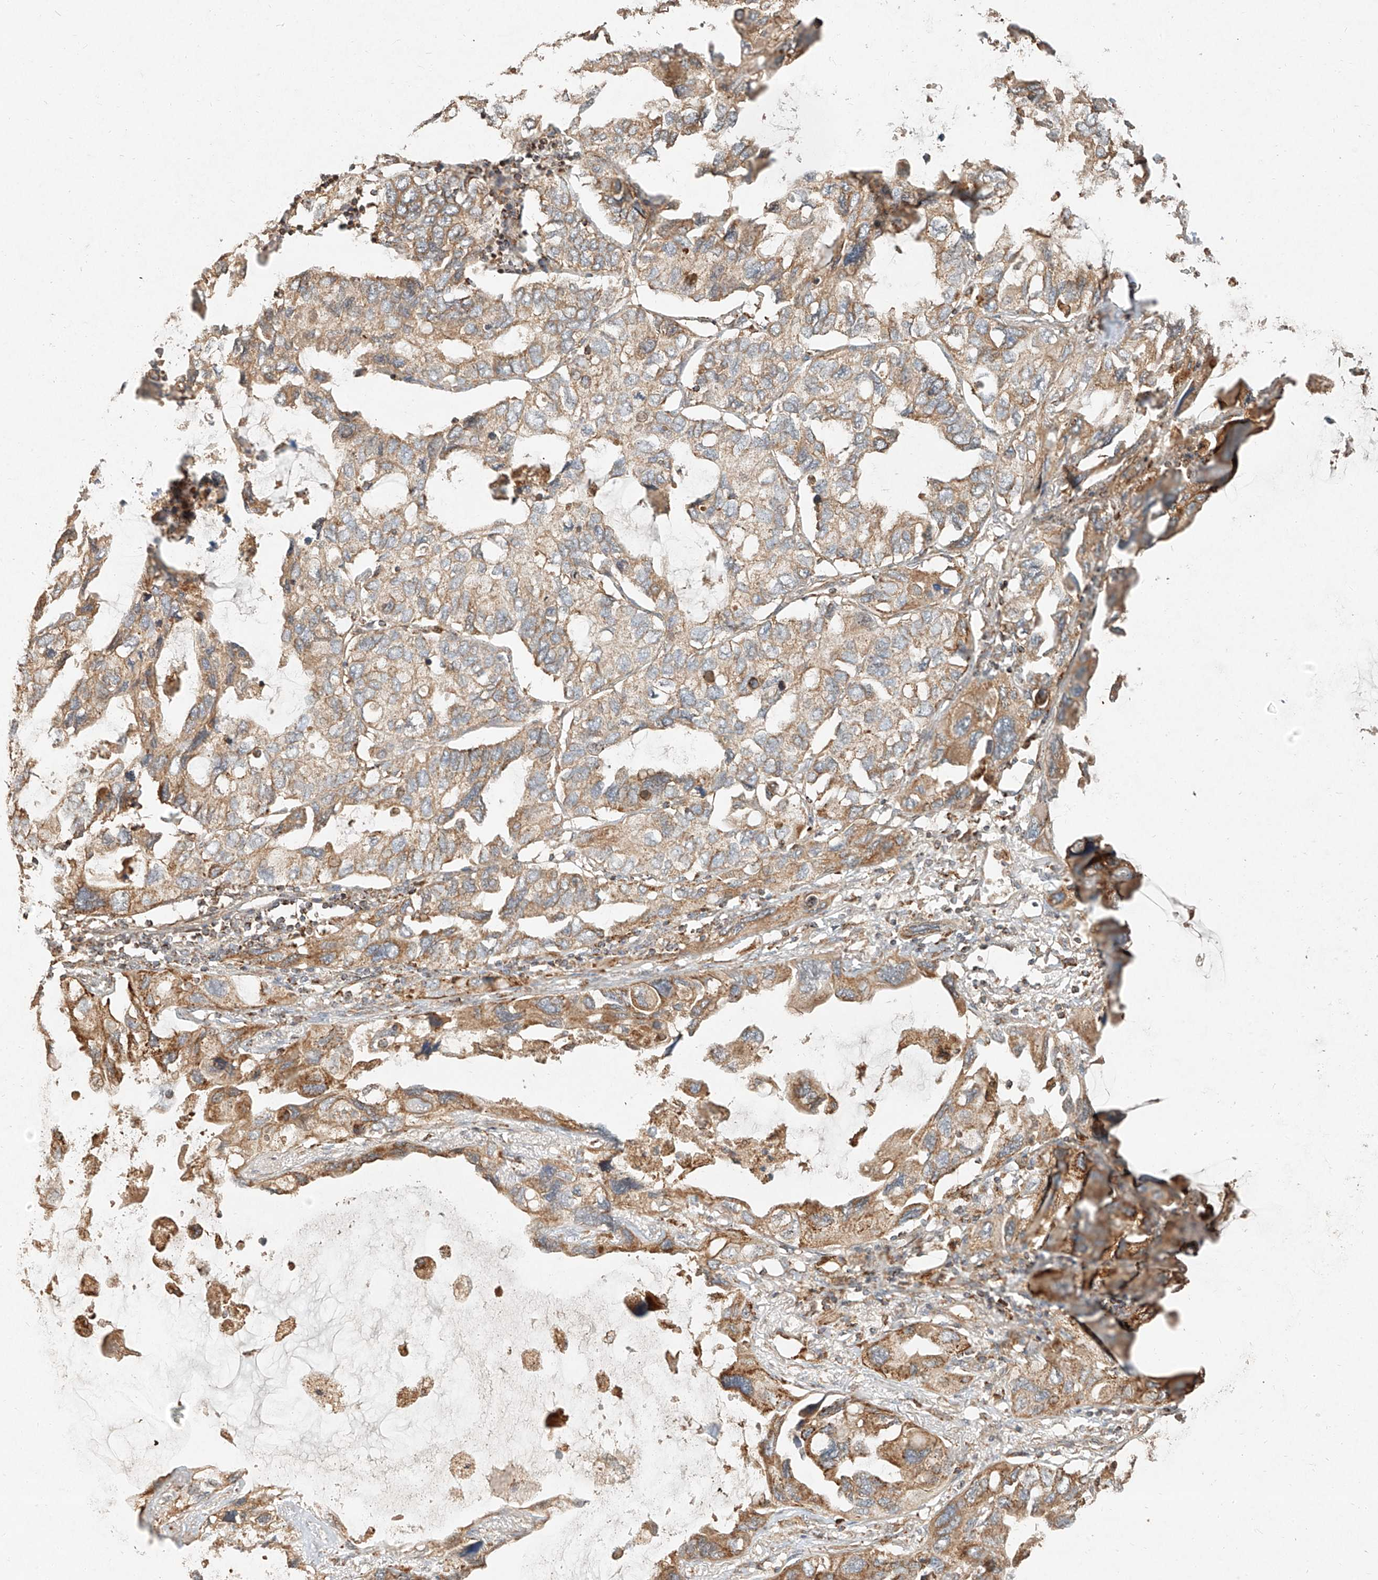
{"staining": {"intensity": "moderate", "quantity": "25%-75%", "location": "cytoplasmic/membranous"}, "tissue": "lung cancer", "cell_type": "Tumor cells", "image_type": "cancer", "snomed": [{"axis": "morphology", "description": "Squamous cell carcinoma, NOS"}, {"axis": "topography", "description": "Lung"}], "caption": "Moderate cytoplasmic/membranous protein expression is seen in approximately 25%-75% of tumor cells in squamous cell carcinoma (lung).", "gene": "EFNB1", "patient": {"sex": "female", "age": 73}}